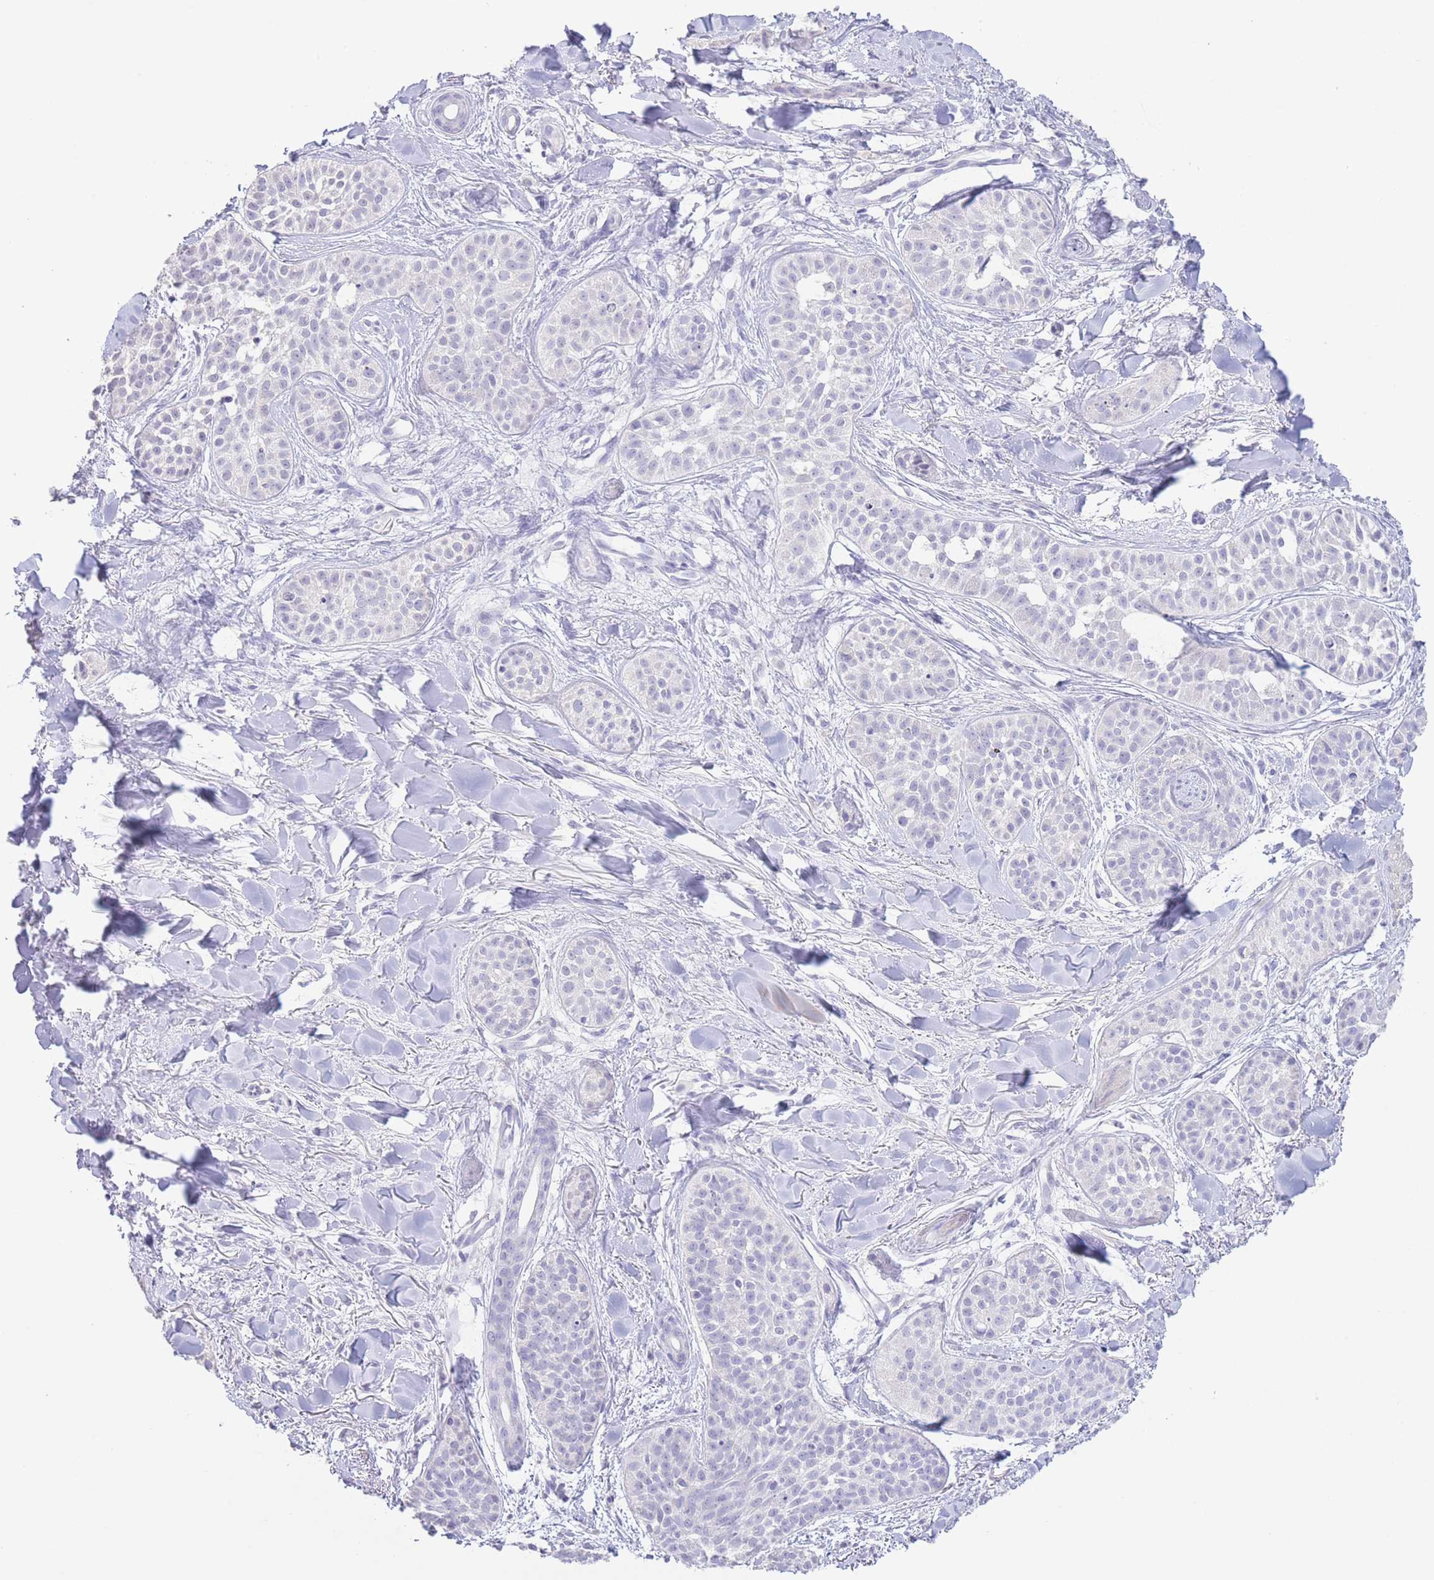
{"staining": {"intensity": "negative", "quantity": "none", "location": "none"}, "tissue": "skin cancer", "cell_type": "Tumor cells", "image_type": "cancer", "snomed": [{"axis": "morphology", "description": "Basal cell carcinoma"}, {"axis": "topography", "description": "Skin"}], "caption": "Micrograph shows no significant protein staining in tumor cells of skin basal cell carcinoma.", "gene": "PKLR", "patient": {"sex": "male", "age": 52}}